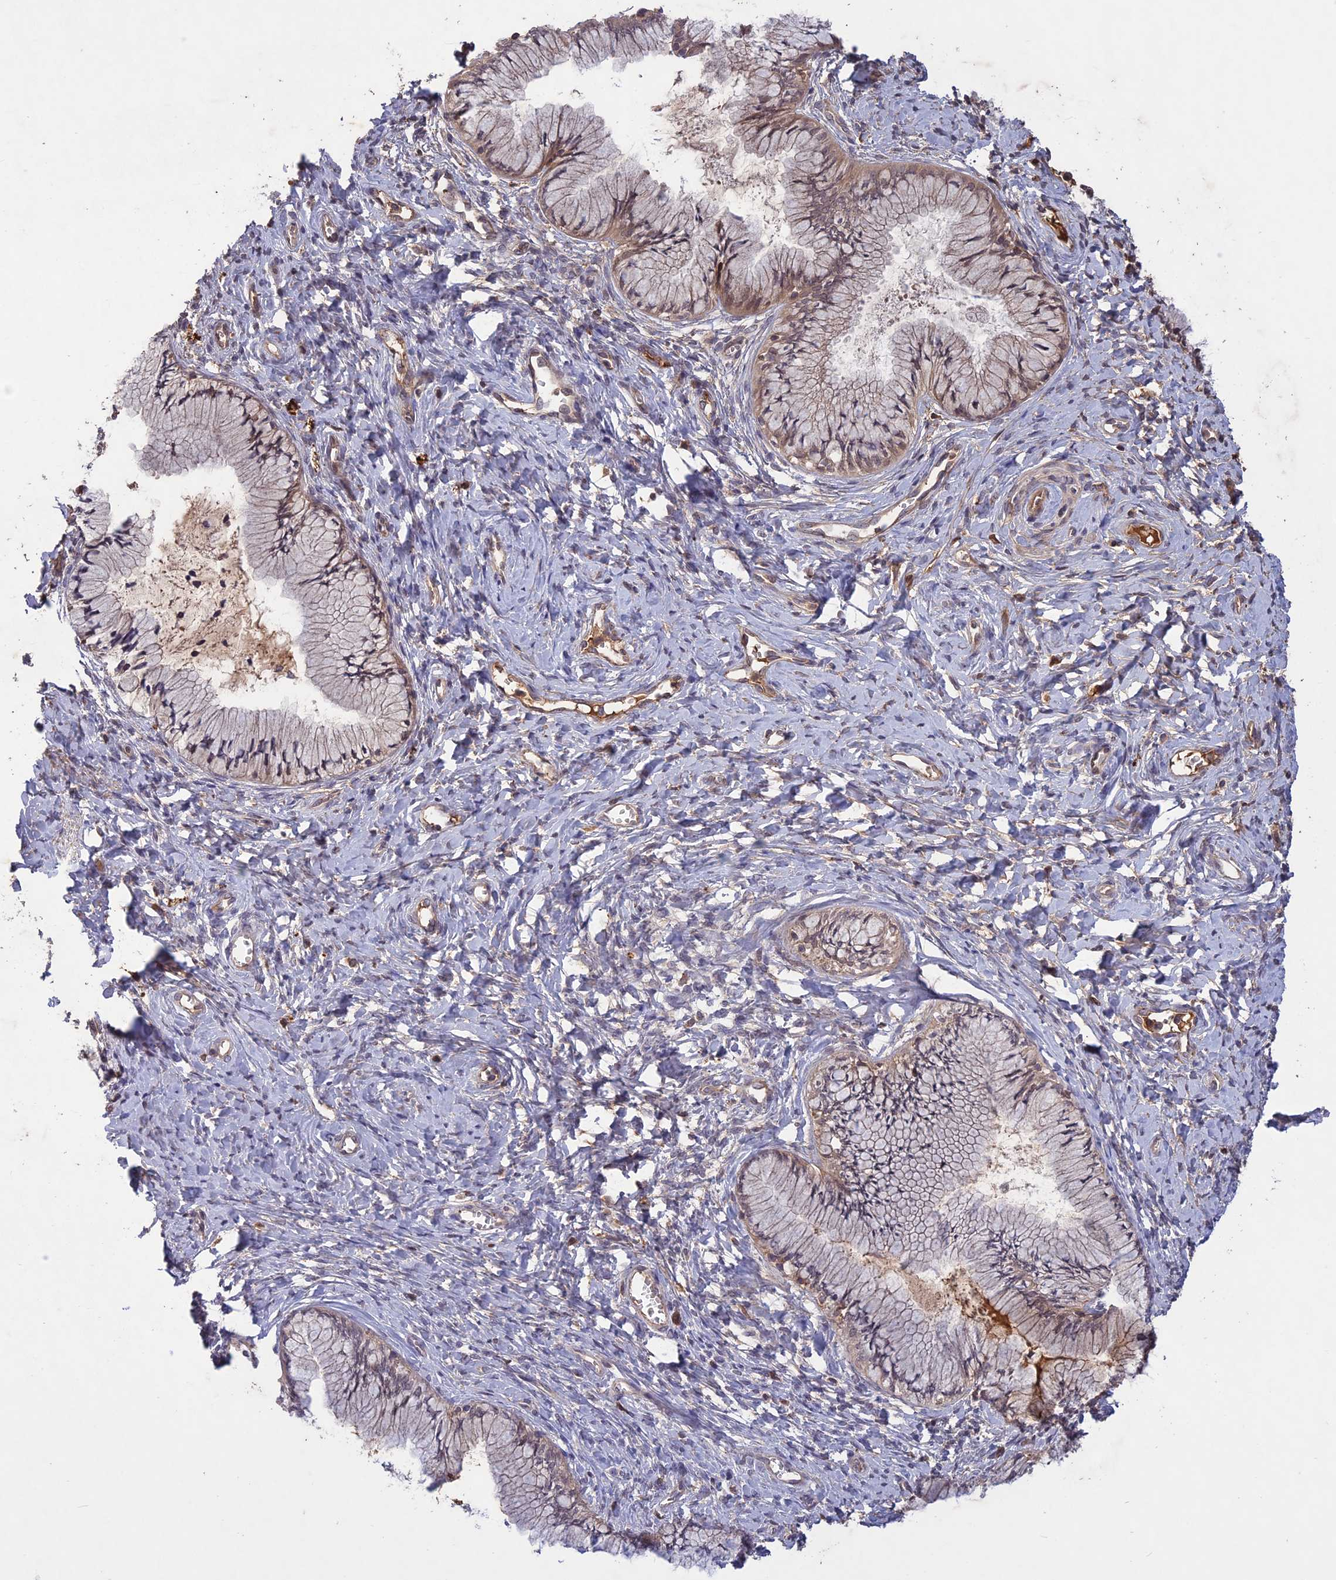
{"staining": {"intensity": "weak", "quantity": "<25%", "location": "cytoplasmic/membranous"}, "tissue": "cervix", "cell_type": "Glandular cells", "image_type": "normal", "snomed": [{"axis": "morphology", "description": "Normal tissue, NOS"}, {"axis": "topography", "description": "Cervix"}], "caption": "DAB (3,3'-diaminobenzidine) immunohistochemical staining of benign human cervix exhibits no significant expression in glandular cells. Brightfield microscopy of IHC stained with DAB (brown) and hematoxylin (blue), captured at high magnification.", "gene": "ADO", "patient": {"sex": "female", "age": 42}}